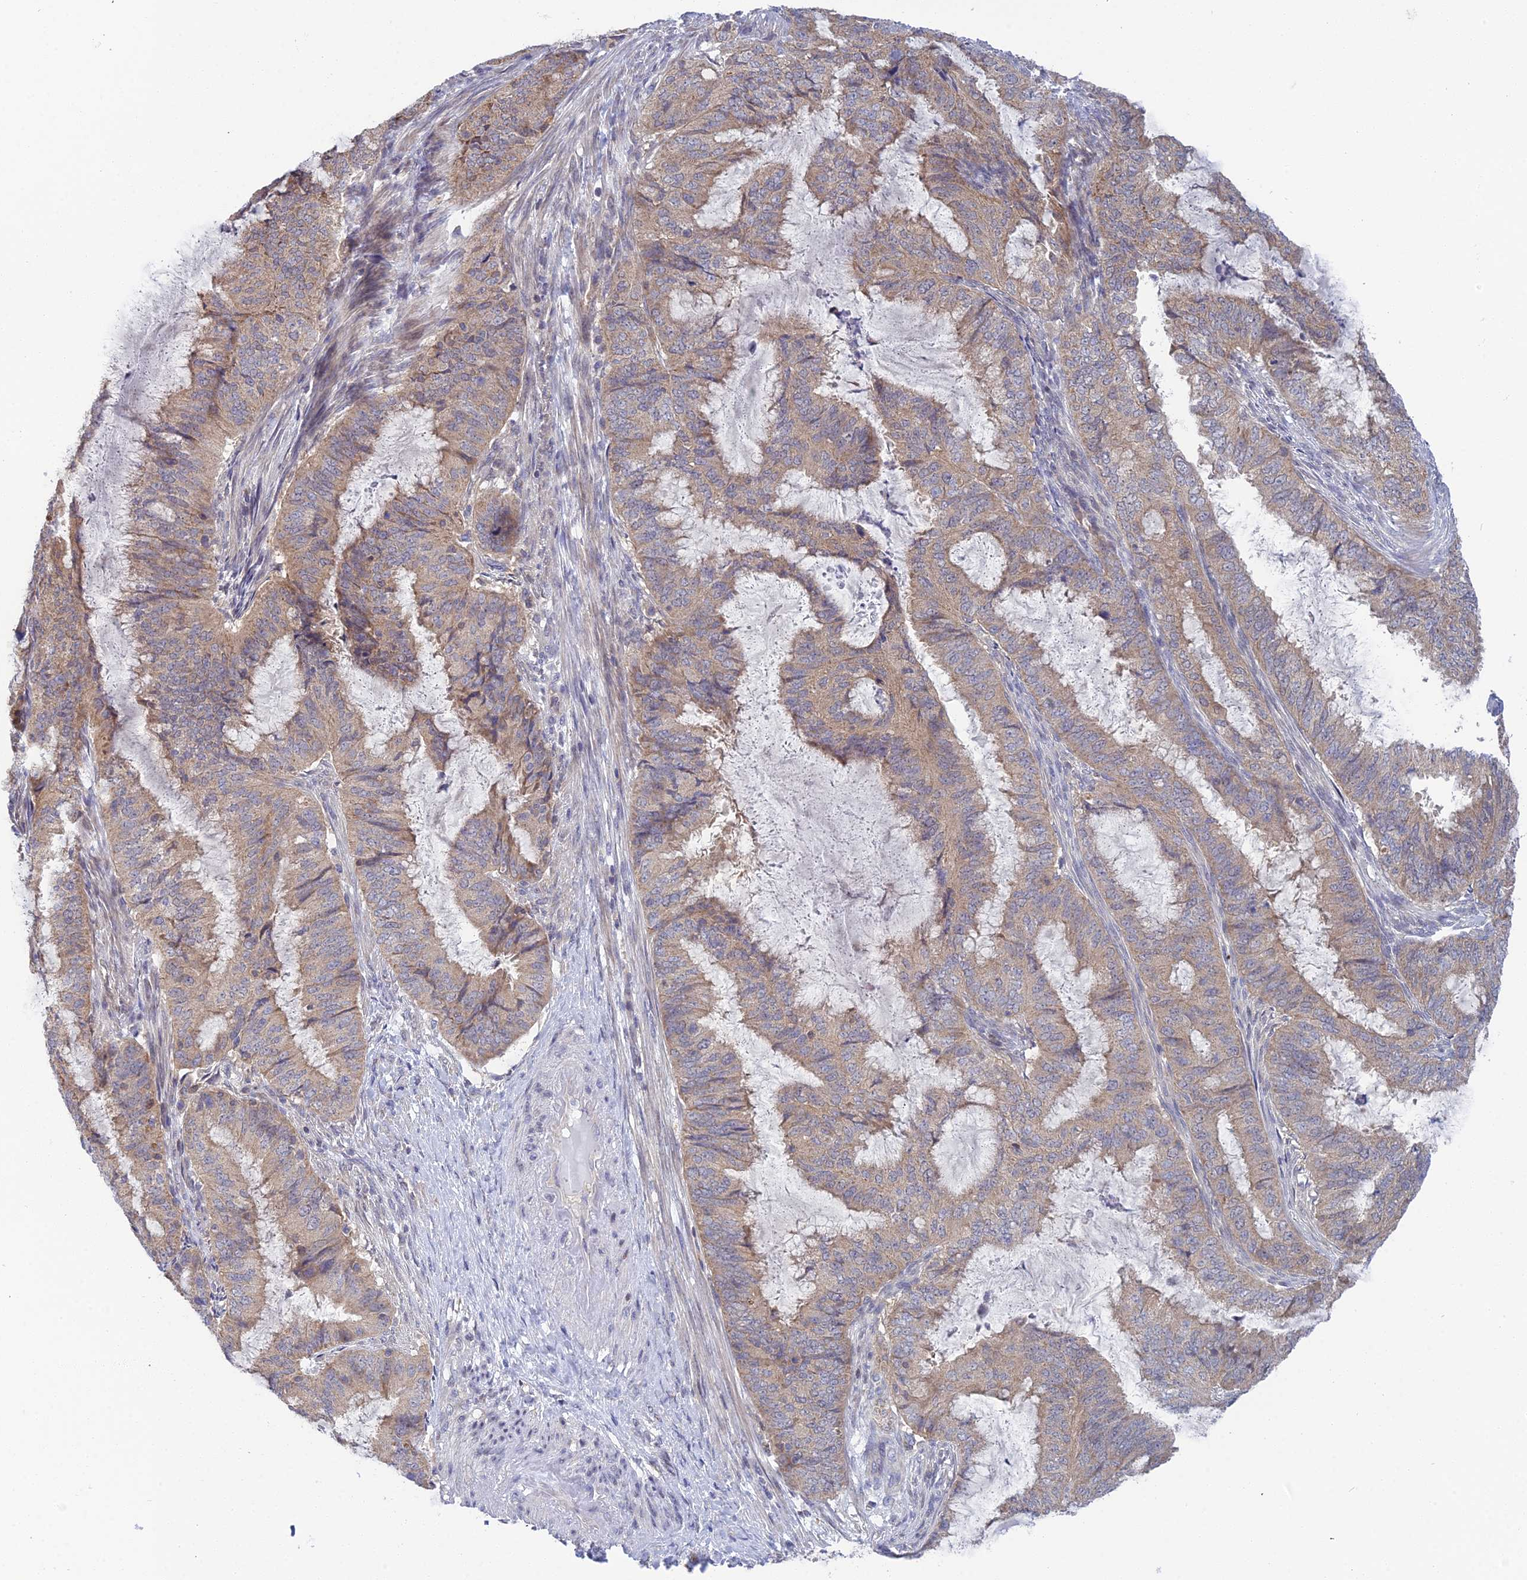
{"staining": {"intensity": "moderate", "quantity": ">75%", "location": "cytoplasmic/membranous"}, "tissue": "endometrial cancer", "cell_type": "Tumor cells", "image_type": "cancer", "snomed": [{"axis": "morphology", "description": "Adenocarcinoma, NOS"}, {"axis": "topography", "description": "Endometrium"}], "caption": "Immunohistochemistry (IHC) of endometrial cancer (adenocarcinoma) exhibits medium levels of moderate cytoplasmic/membranous expression in approximately >75% of tumor cells. Using DAB (3,3'-diaminobenzidine) (brown) and hematoxylin (blue) stains, captured at high magnification using brightfield microscopy.", "gene": "ELOA2", "patient": {"sex": "female", "age": 51}}